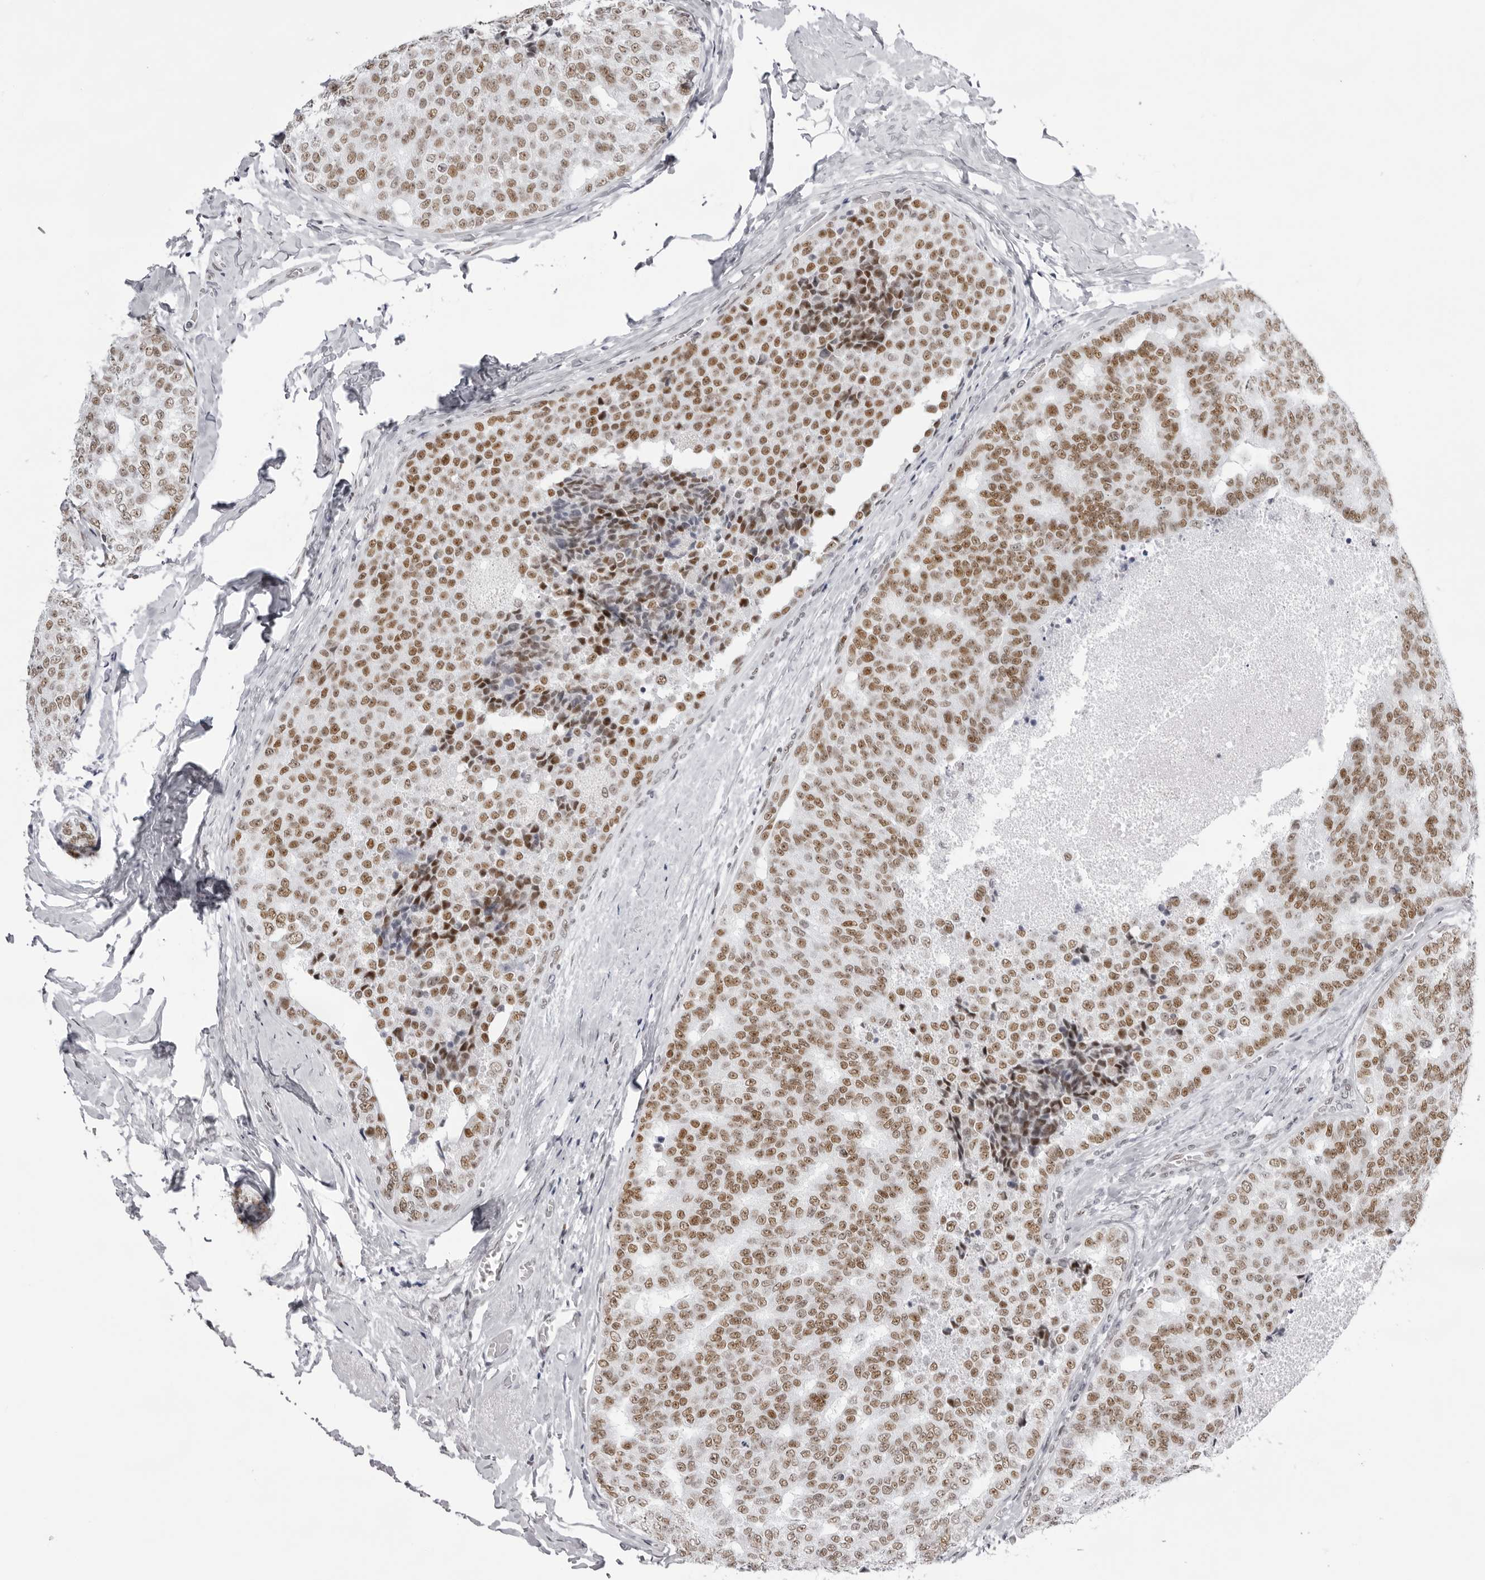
{"staining": {"intensity": "moderate", "quantity": ">75%", "location": "nuclear"}, "tissue": "breast cancer", "cell_type": "Tumor cells", "image_type": "cancer", "snomed": [{"axis": "morphology", "description": "Normal tissue, NOS"}, {"axis": "morphology", "description": "Duct carcinoma"}, {"axis": "topography", "description": "Breast"}], "caption": "Brown immunohistochemical staining in human breast cancer (invasive ductal carcinoma) displays moderate nuclear positivity in approximately >75% of tumor cells.", "gene": "IRF2BP2", "patient": {"sex": "female", "age": 43}}